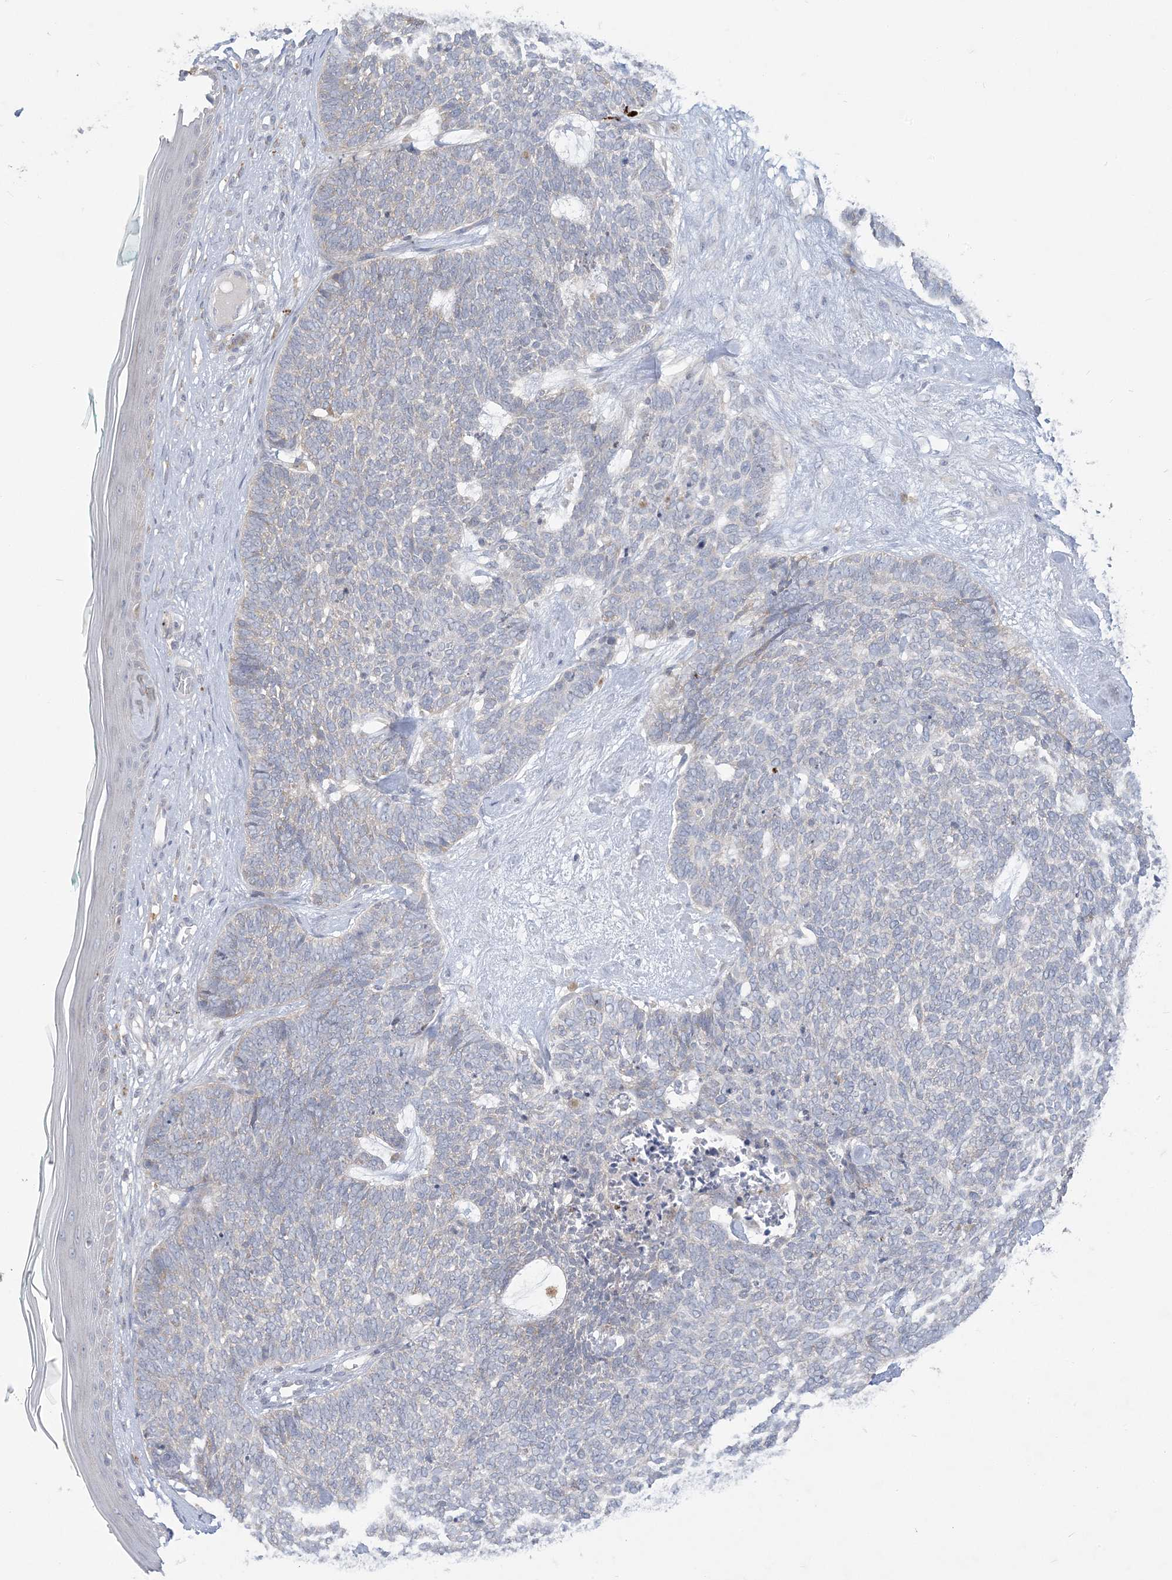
{"staining": {"intensity": "negative", "quantity": "none", "location": "none"}, "tissue": "skin cancer", "cell_type": "Tumor cells", "image_type": "cancer", "snomed": [{"axis": "morphology", "description": "Basal cell carcinoma"}, {"axis": "topography", "description": "Skin"}], "caption": "The image demonstrates no significant expression in tumor cells of skin basal cell carcinoma. Brightfield microscopy of immunohistochemistry stained with DAB (brown) and hematoxylin (blue), captured at high magnification.", "gene": "KIF3A", "patient": {"sex": "female", "age": 84}}